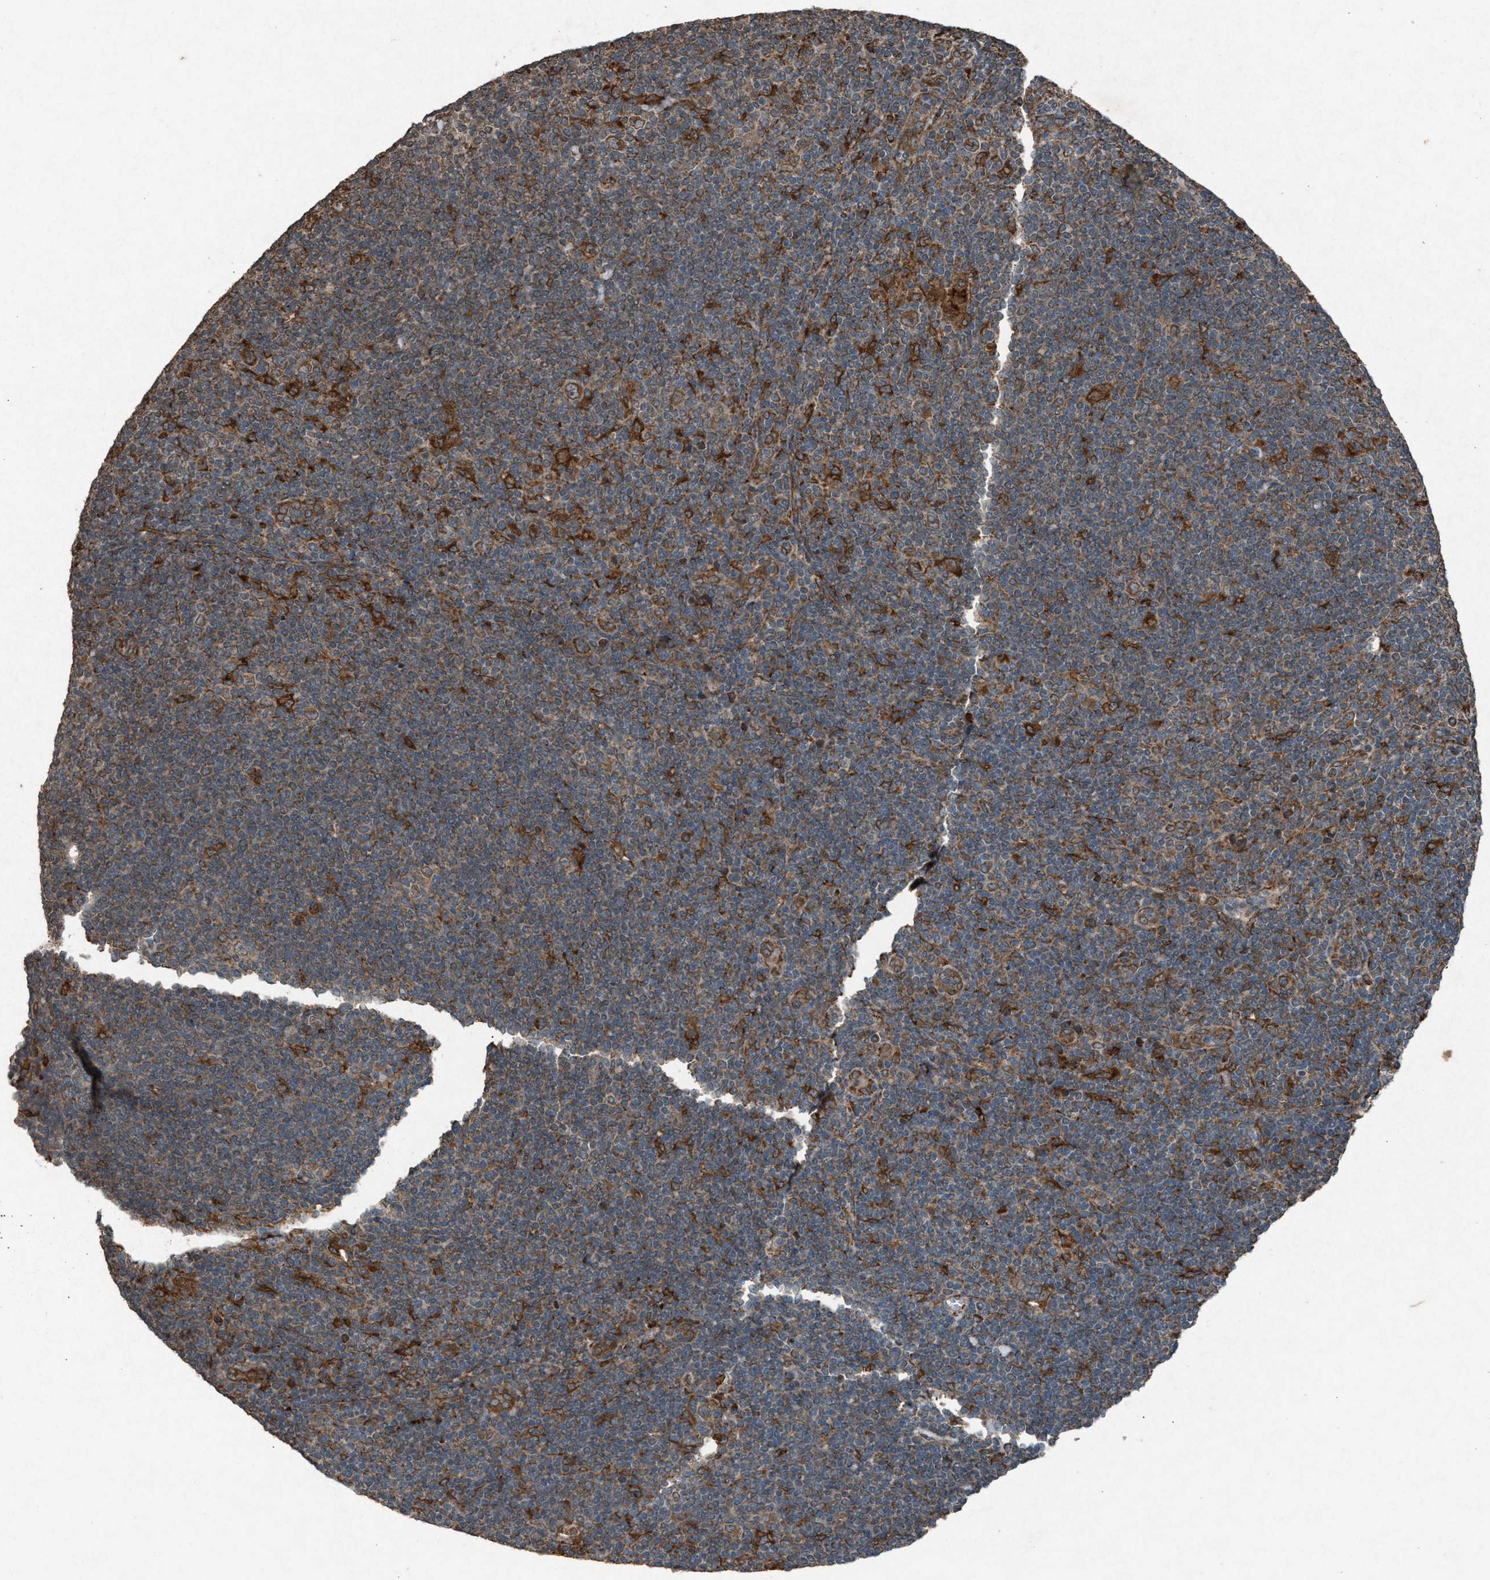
{"staining": {"intensity": "moderate", "quantity": ">75%", "location": "cytoplasmic/membranous"}, "tissue": "lymphoma", "cell_type": "Tumor cells", "image_type": "cancer", "snomed": [{"axis": "morphology", "description": "Hodgkin's disease, NOS"}, {"axis": "topography", "description": "Lymph node"}], "caption": "Immunohistochemical staining of human Hodgkin's disease shows medium levels of moderate cytoplasmic/membranous protein expression in approximately >75% of tumor cells.", "gene": "CALR", "patient": {"sex": "female", "age": 57}}